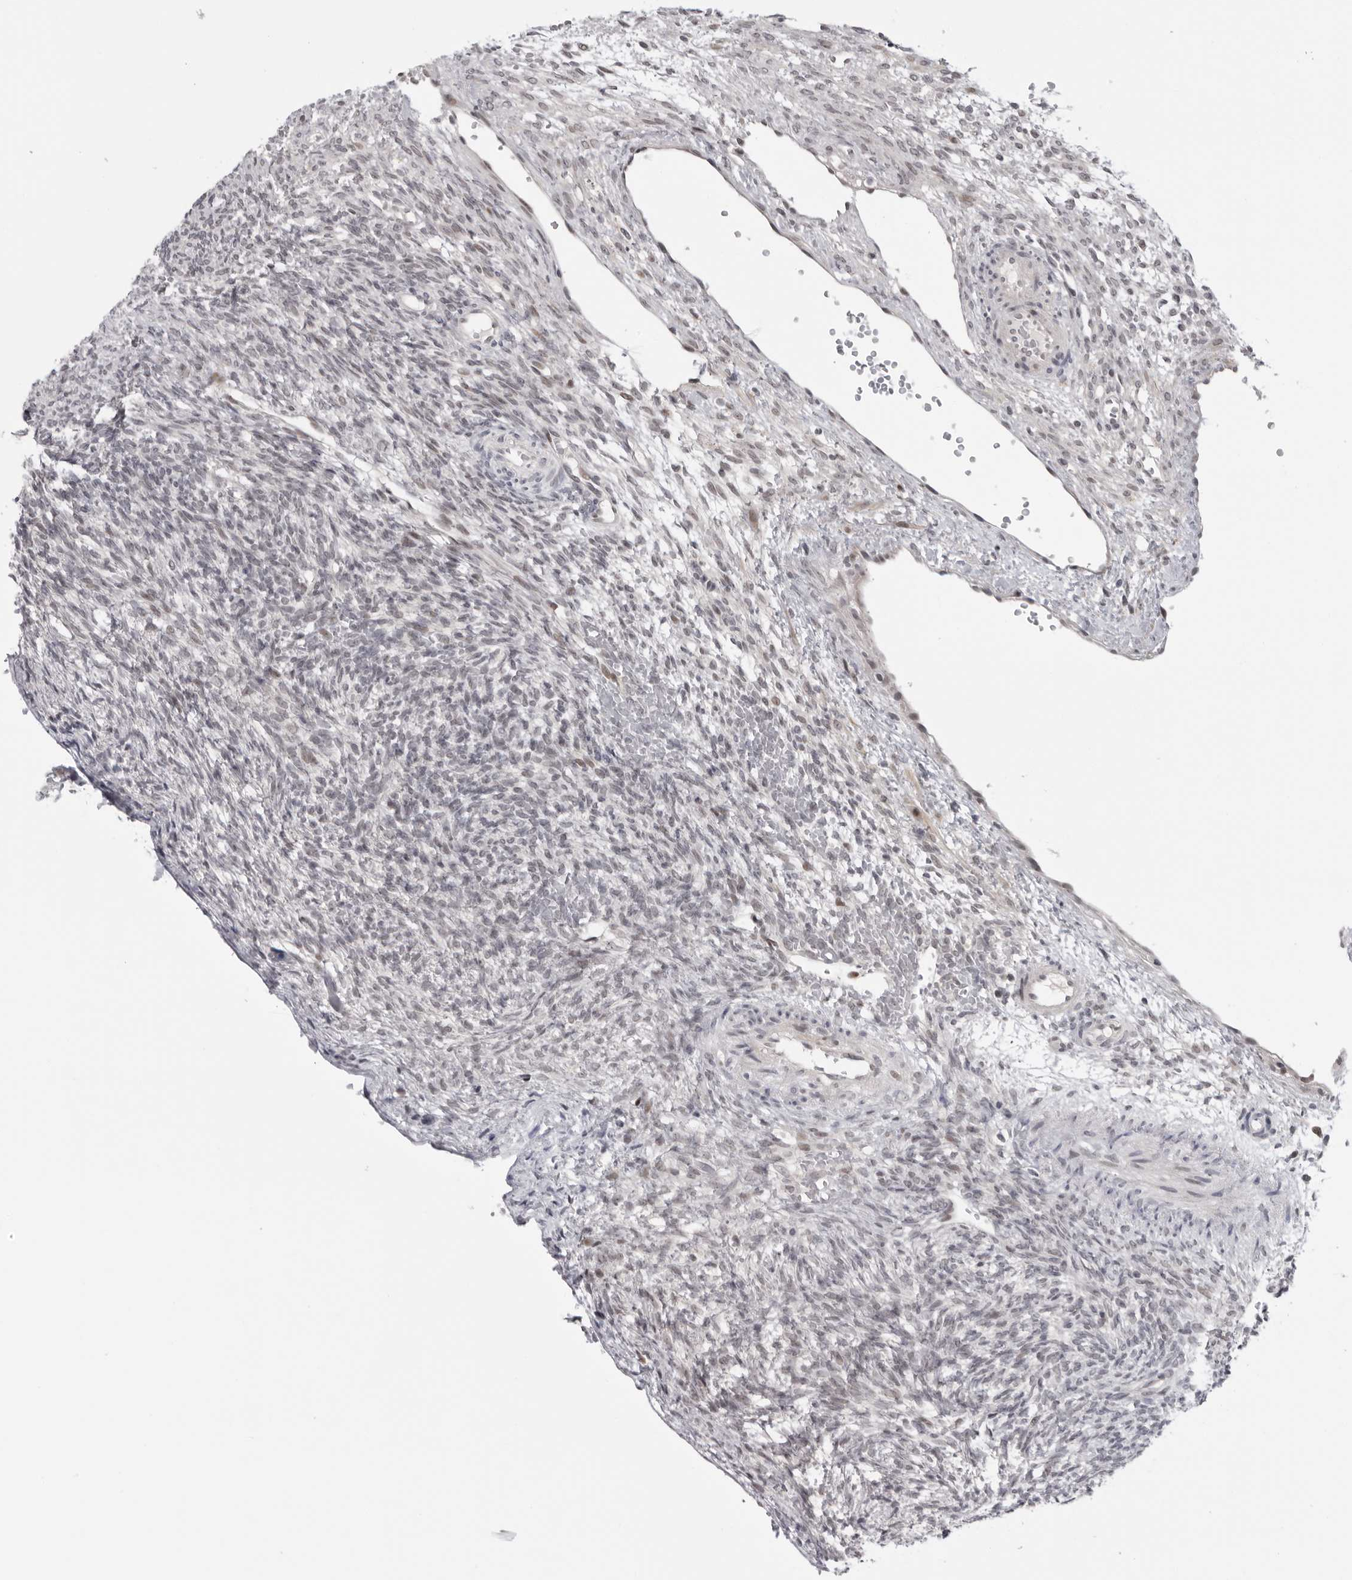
{"staining": {"intensity": "negative", "quantity": "none", "location": "none"}, "tissue": "ovary", "cell_type": "Ovarian stroma cells", "image_type": "normal", "snomed": [{"axis": "morphology", "description": "Normal tissue, NOS"}, {"axis": "topography", "description": "Ovary"}], "caption": "This is an IHC histopathology image of unremarkable ovary. There is no expression in ovarian stroma cells.", "gene": "ALPK2", "patient": {"sex": "female", "age": 34}}